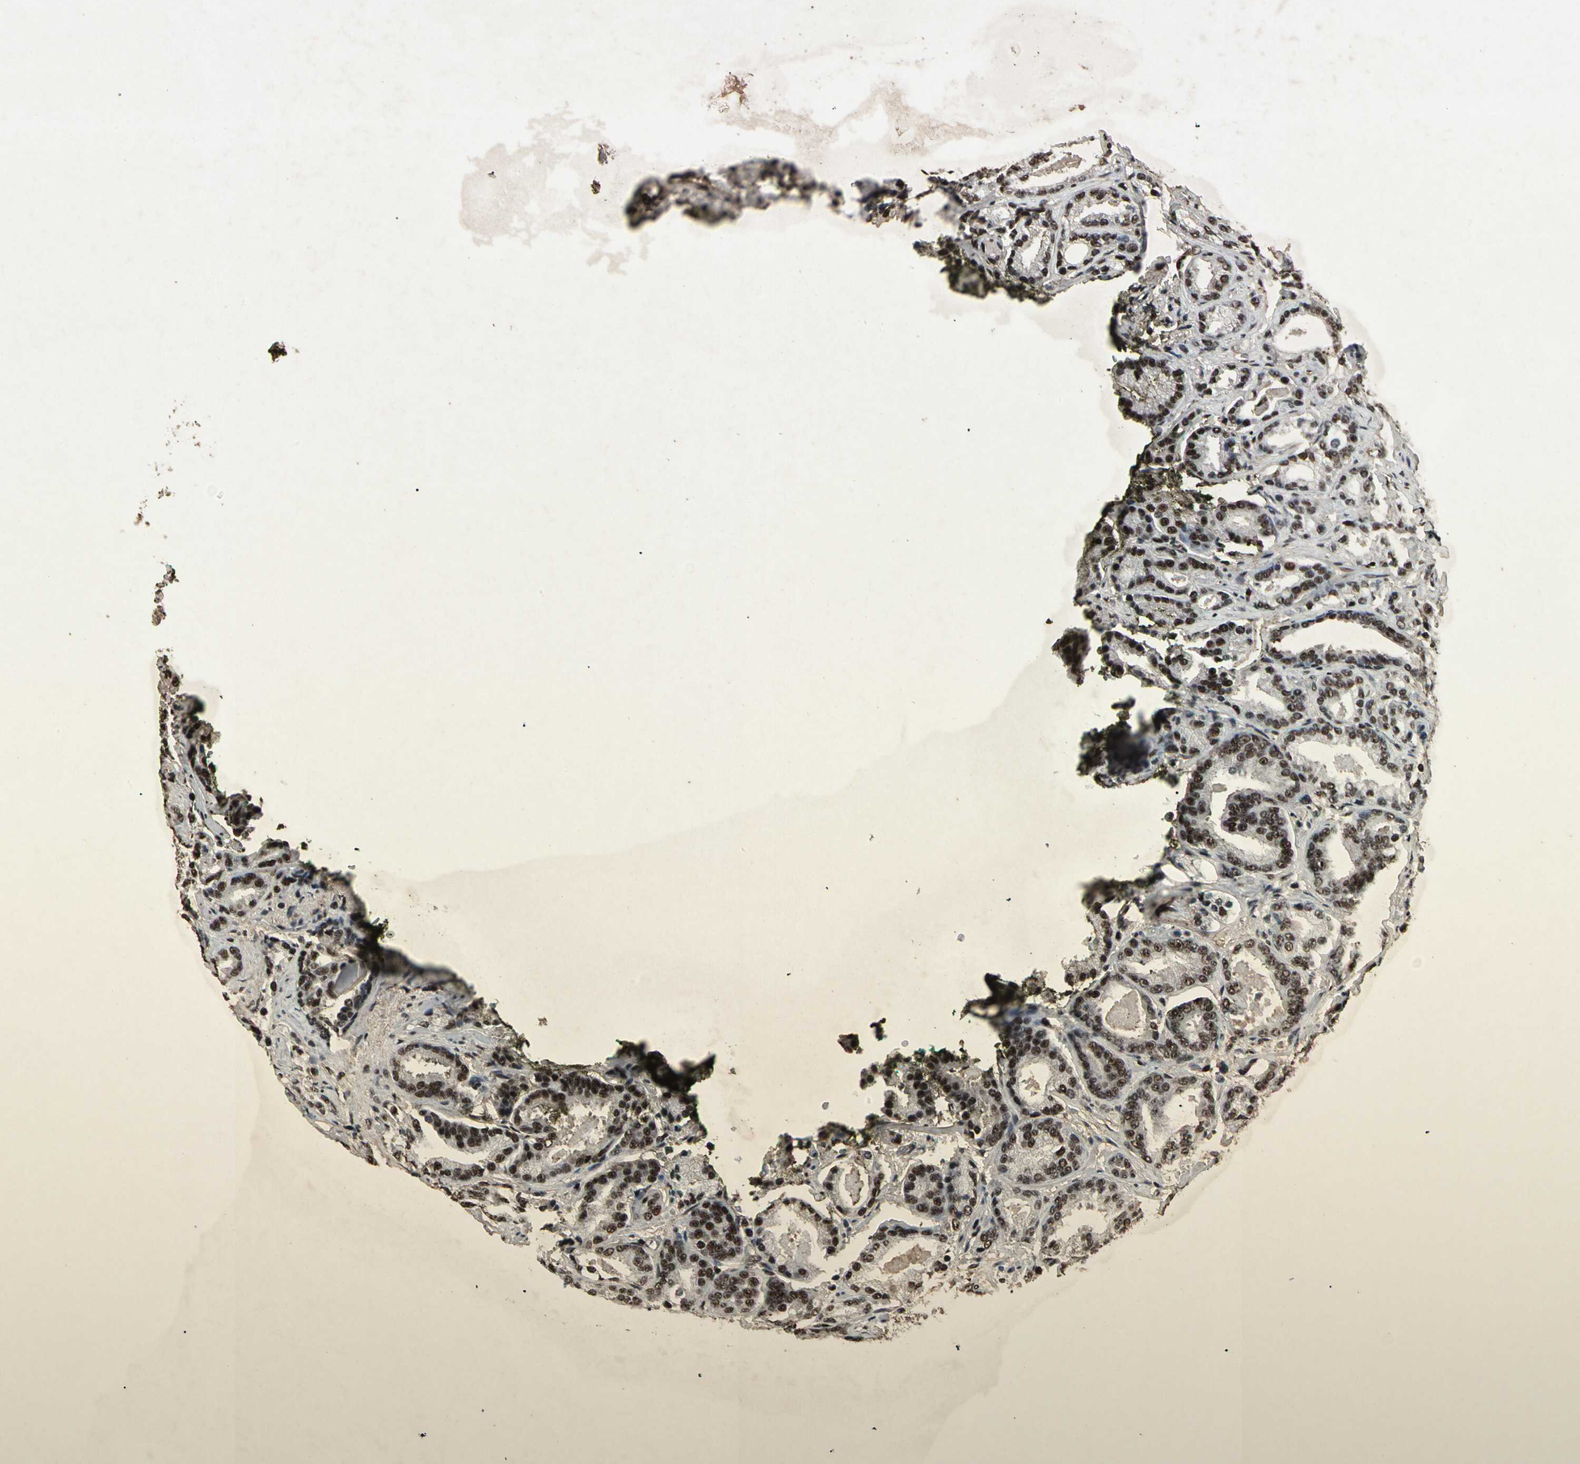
{"staining": {"intensity": "strong", "quantity": ">75%", "location": "nuclear"}, "tissue": "prostate cancer", "cell_type": "Tumor cells", "image_type": "cancer", "snomed": [{"axis": "morphology", "description": "Adenocarcinoma, Low grade"}, {"axis": "topography", "description": "Prostate"}], "caption": "Prostate cancer (adenocarcinoma (low-grade)) tissue displays strong nuclear staining in approximately >75% of tumor cells", "gene": "TBX2", "patient": {"sex": "male", "age": 63}}